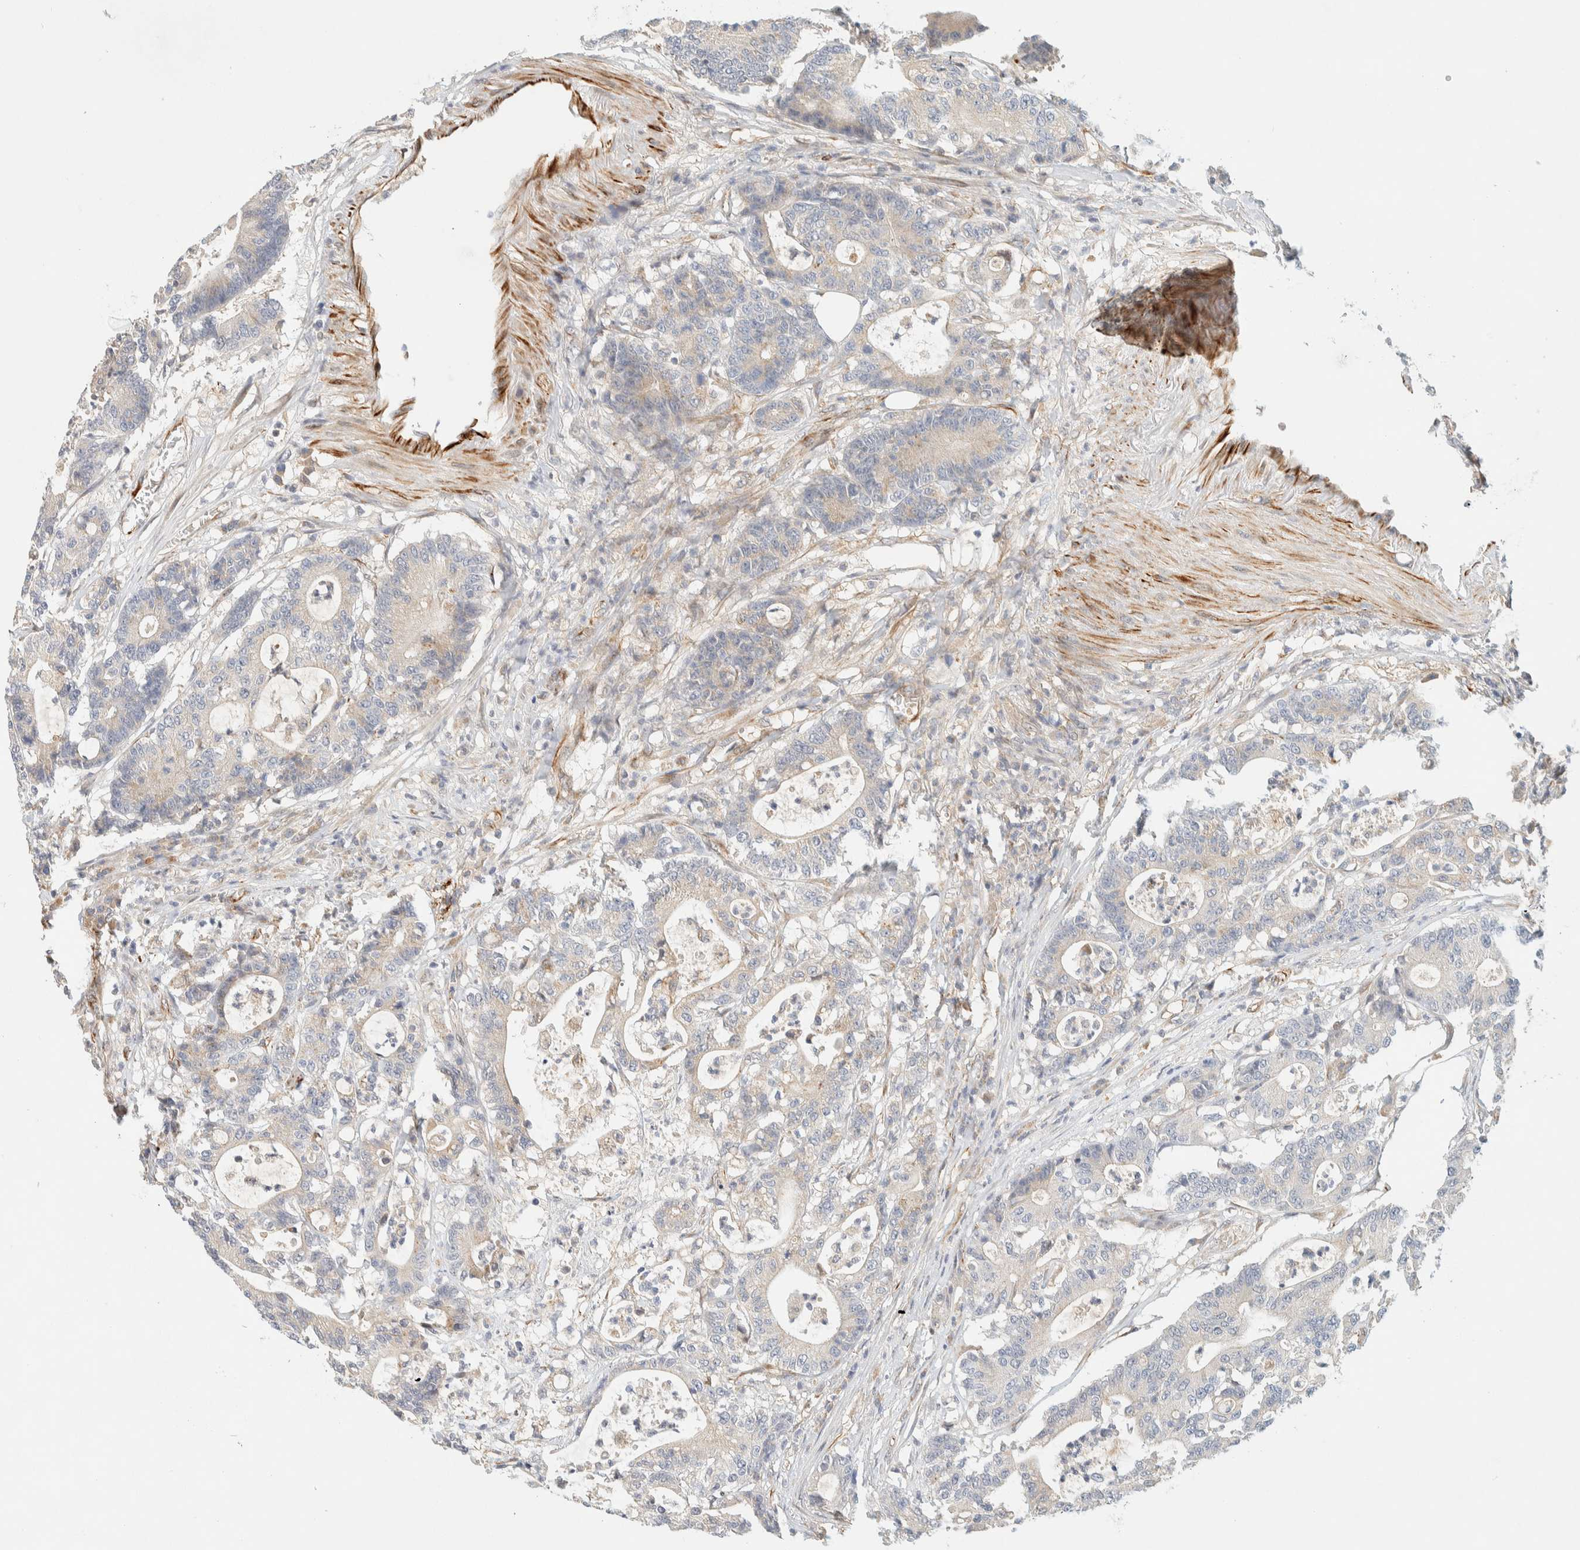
{"staining": {"intensity": "negative", "quantity": "none", "location": "none"}, "tissue": "colorectal cancer", "cell_type": "Tumor cells", "image_type": "cancer", "snomed": [{"axis": "morphology", "description": "Adenocarcinoma, NOS"}, {"axis": "topography", "description": "Colon"}], "caption": "Immunohistochemical staining of human colorectal cancer demonstrates no significant staining in tumor cells.", "gene": "FAT1", "patient": {"sex": "female", "age": 84}}